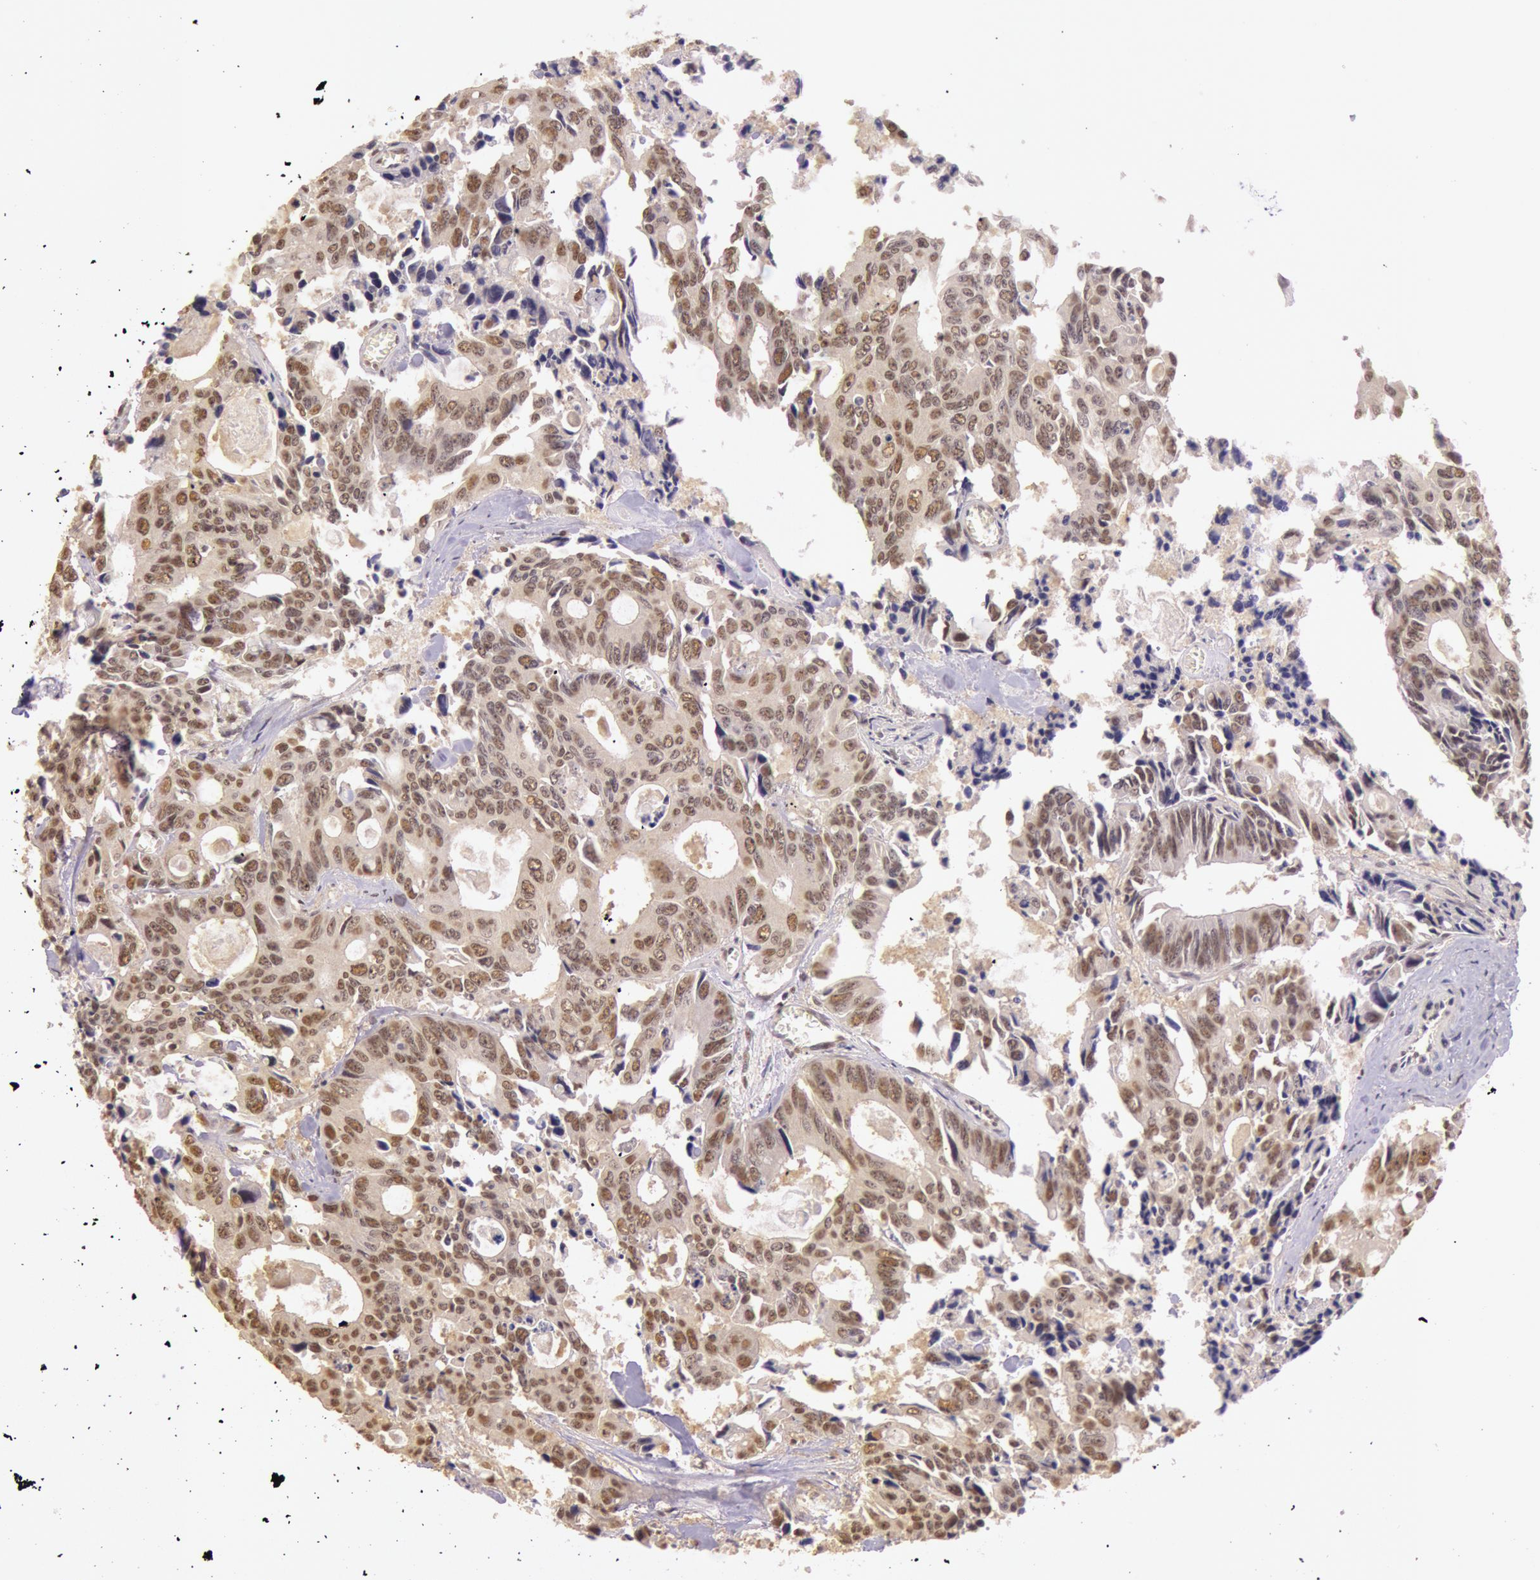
{"staining": {"intensity": "weak", "quantity": ">75%", "location": "cytoplasmic/membranous,nuclear"}, "tissue": "colorectal cancer", "cell_type": "Tumor cells", "image_type": "cancer", "snomed": [{"axis": "morphology", "description": "Adenocarcinoma, NOS"}, {"axis": "topography", "description": "Rectum"}], "caption": "Colorectal cancer stained for a protein reveals weak cytoplasmic/membranous and nuclear positivity in tumor cells.", "gene": "RTL10", "patient": {"sex": "male", "age": 76}}